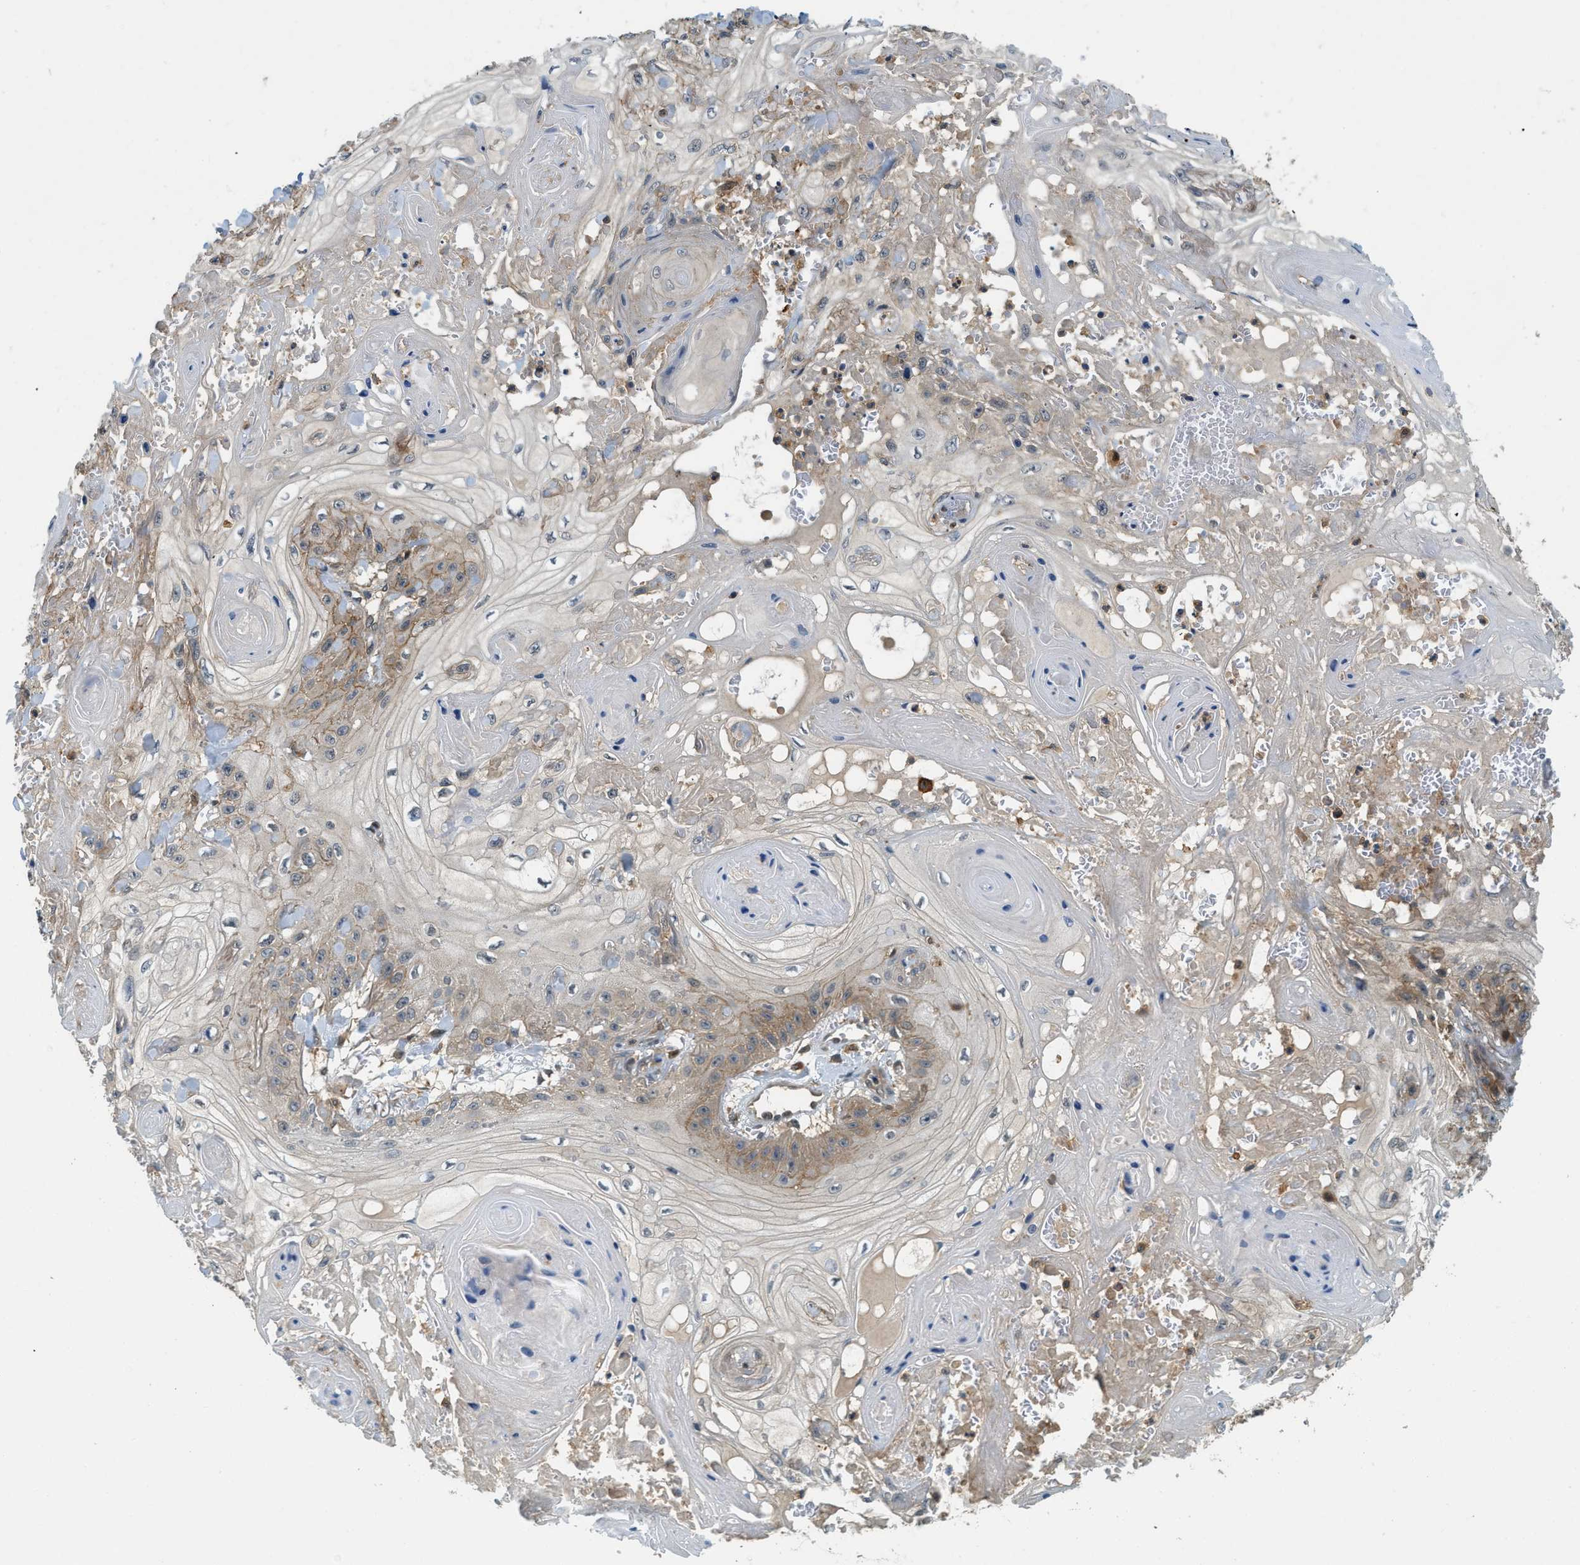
{"staining": {"intensity": "moderate", "quantity": "25%-75%", "location": "cytoplasmic/membranous"}, "tissue": "skin cancer", "cell_type": "Tumor cells", "image_type": "cancer", "snomed": [{"axis": "morphology", "description": "Squamous cell carcinoma, NOS"}, {"axis": "topography", "description": "Skin"}], "caption": "Immunohistochemical staining of skin cancer demonstrates moderate cytoplasmic/membranous protein positivity in approximately 25%-75% of tumor cells.", "gene": "GMPPB", "patient": {"sex": "male", "age": 74}}